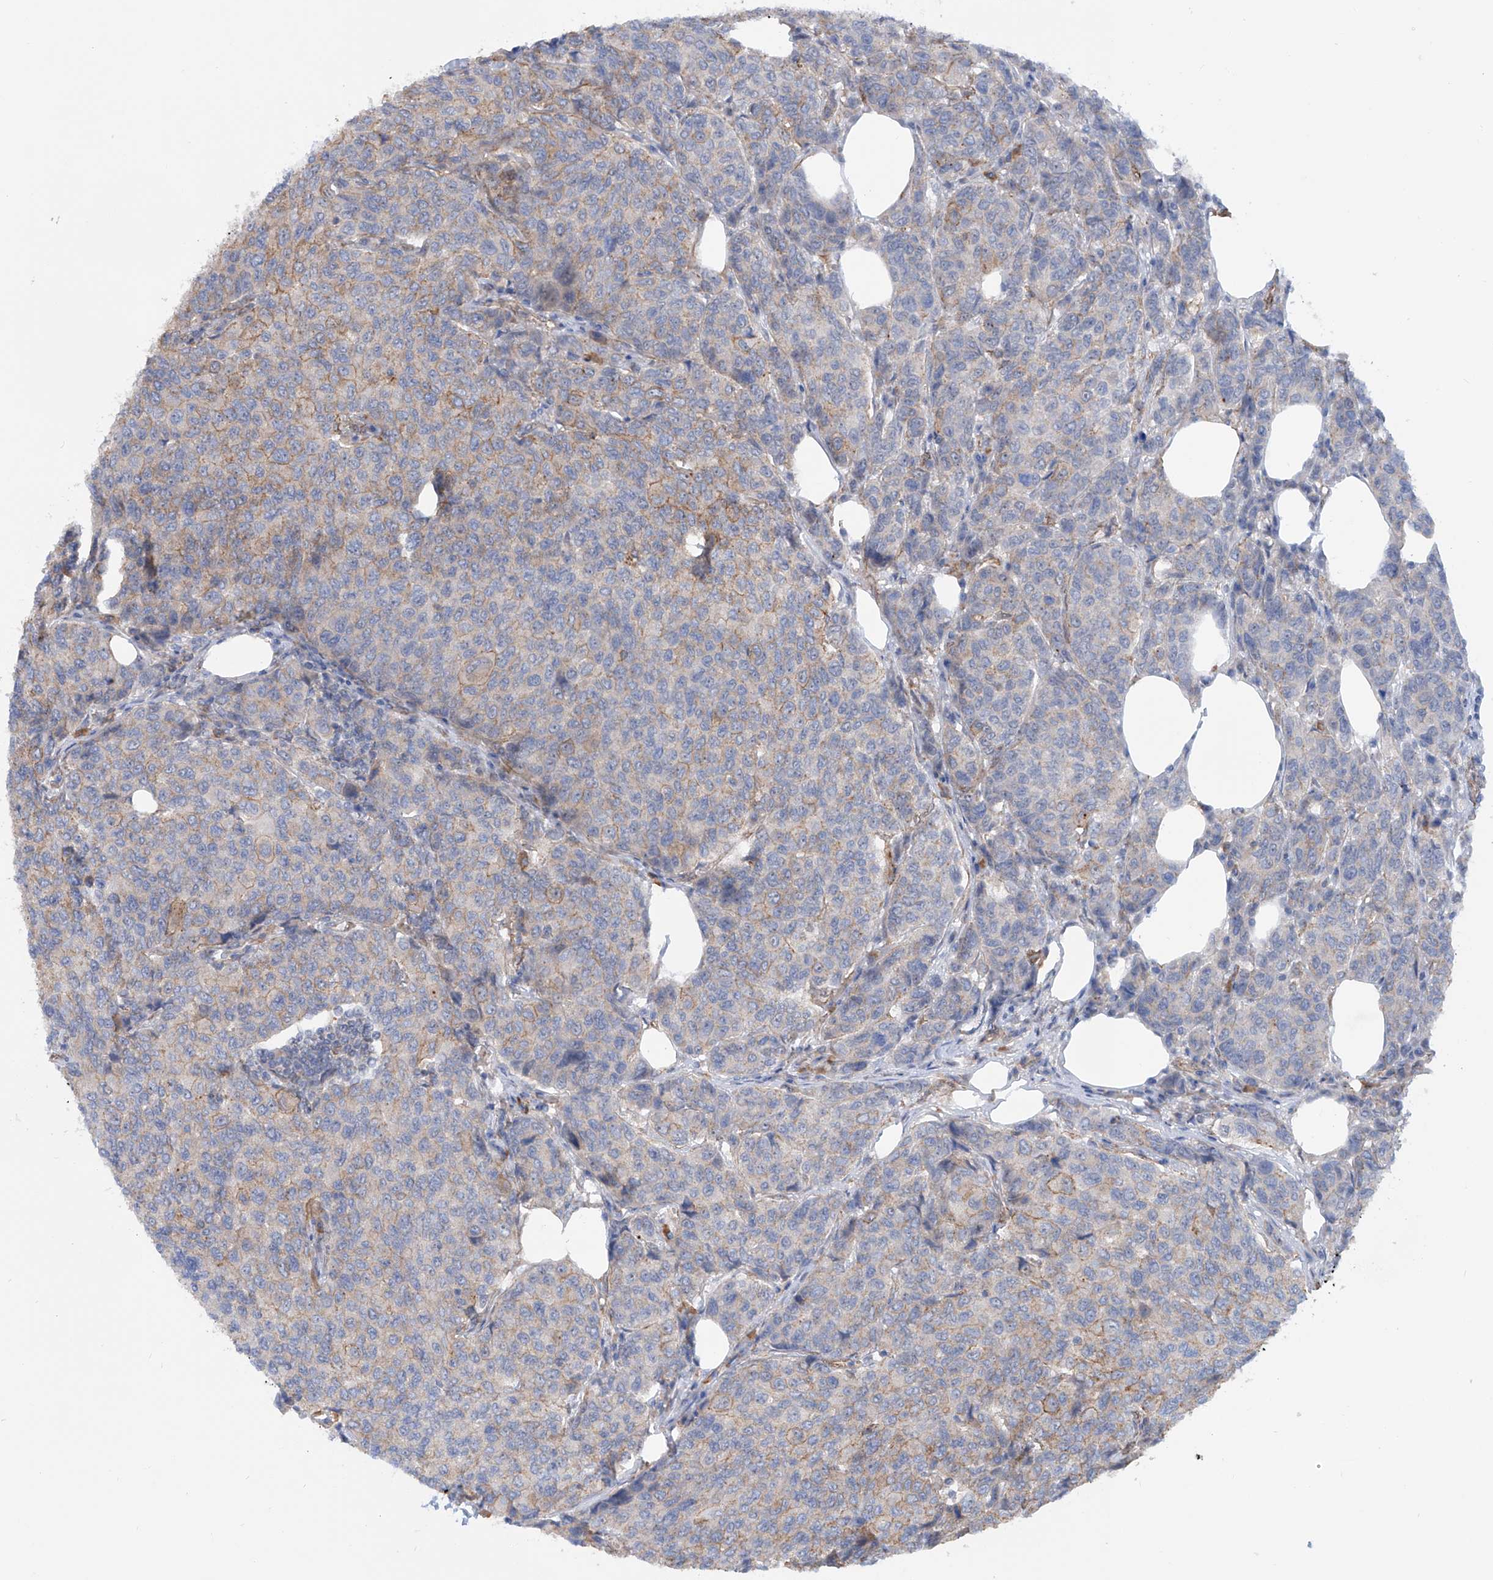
{"staining": {"intensity": "moderate", "quantity": "<25%", "location": "cytoplasmic/membranous"}, "tissue": "breast cancer", "cell_type": "Tumor cells", "image_type": "cancer", "snomed": [{"axis": "morphology", "description": "Duct carcinoma"}, {"axis": "topography", "description": "Breast"}], "caption": "Protein staining exhibits moderate cytoplasmic/membranous positivity in approximately <25% of tumor cells in infiltrating ductal carcinoma (breast). (IHC, brightfield microscopy, high magnification).", "gene": "ZNF490", "patient": {"sex": "female", "age": 55}}